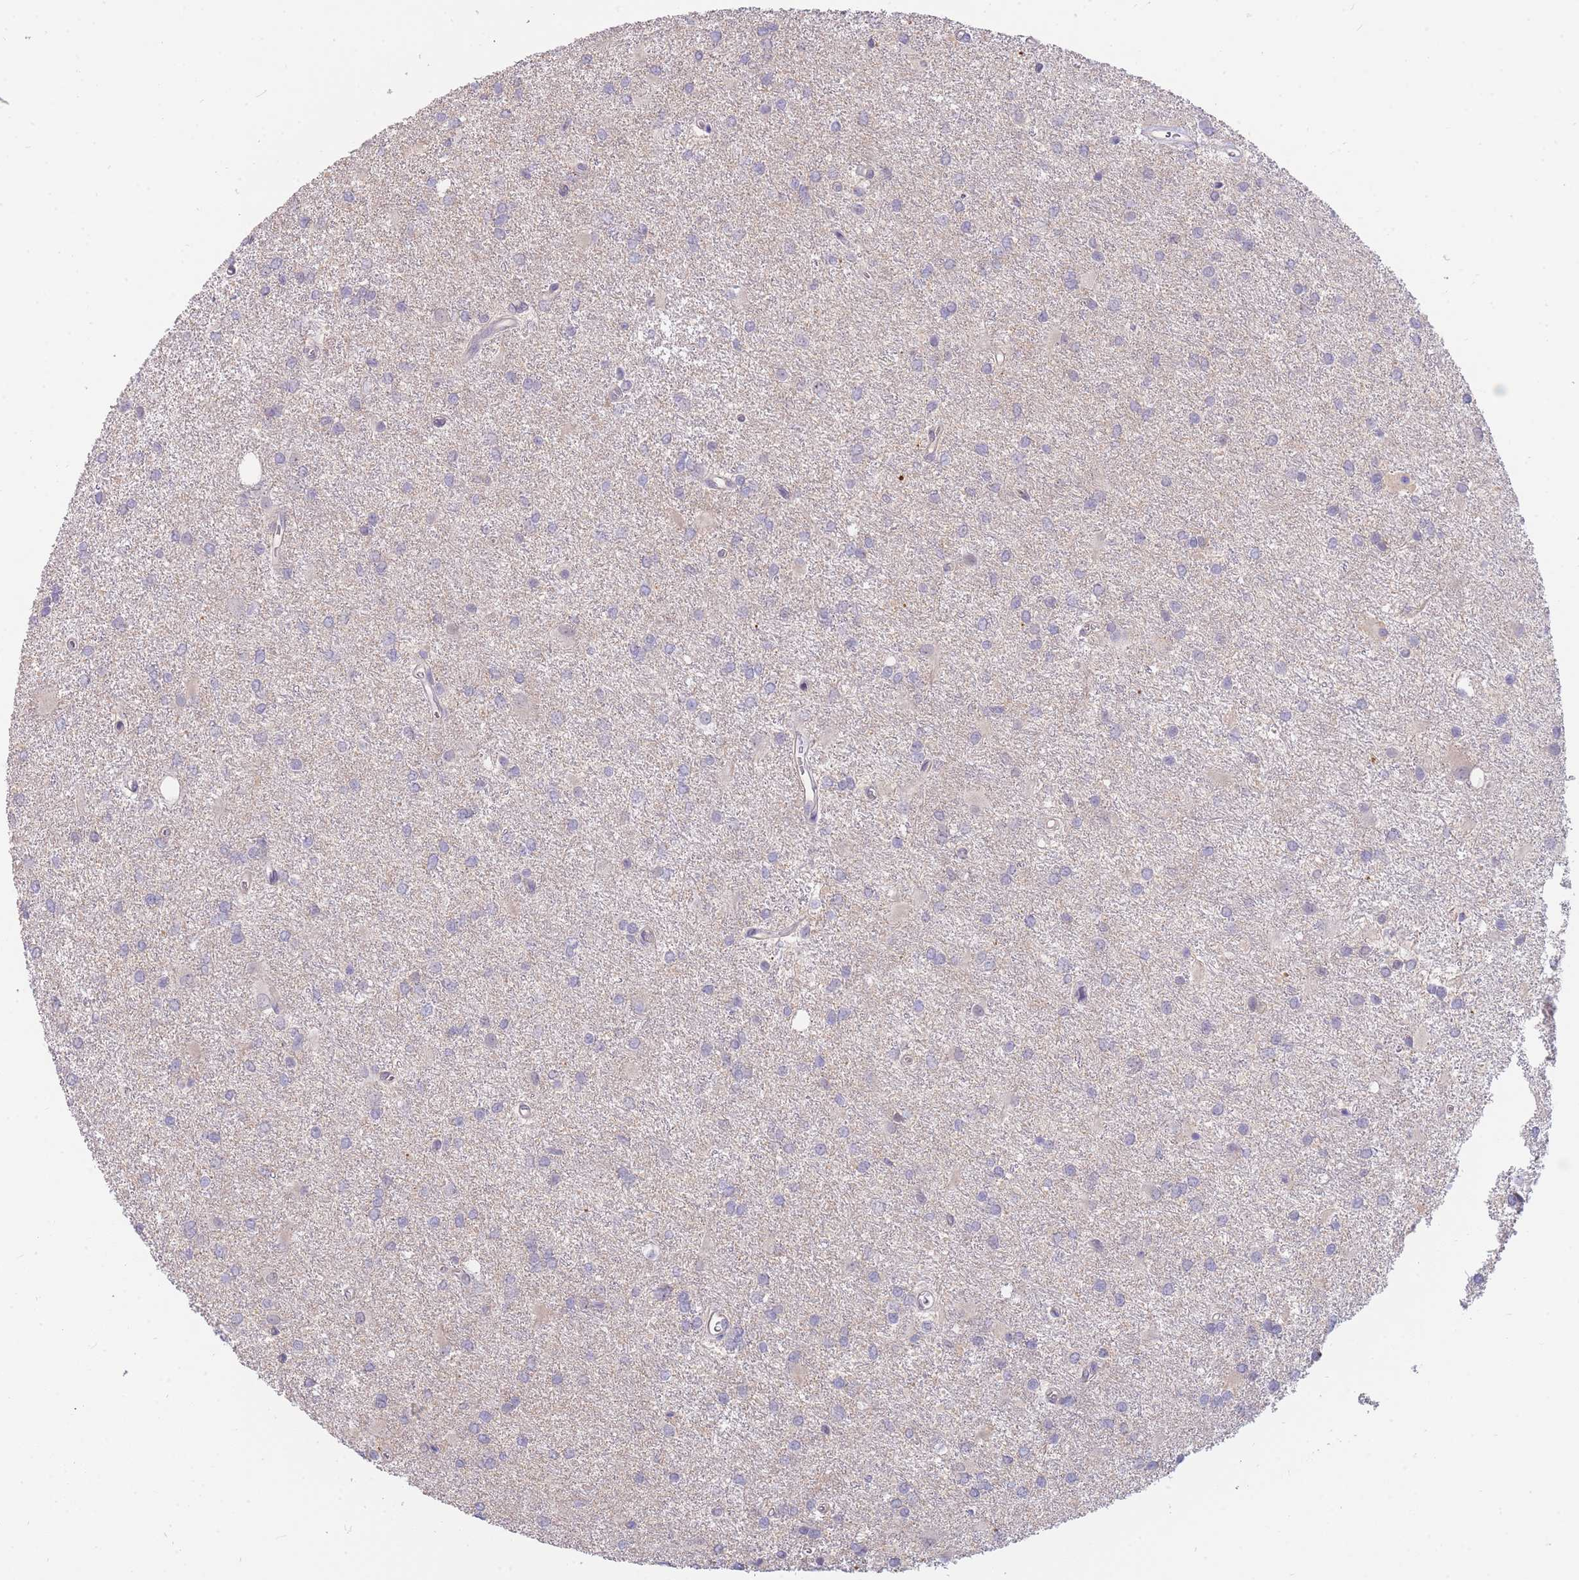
{"staining": {"intensity": "negative", "quantity": "none", "location": "none"}, "tissue": "glioma", "cell_type": "Tumor cells", "image_type": "cancer", "snomed": [{"axis": "morphology", "description": "Glioma, malignant, High grade"}, {"axis": "topography", "description": "Brain"}], "caption": "Immunohistochemistry (IHC) of glioma exhibits no expression in tumor cells.", "gene": "SMC6", "patient": {"sex": "female", "age": 50}}